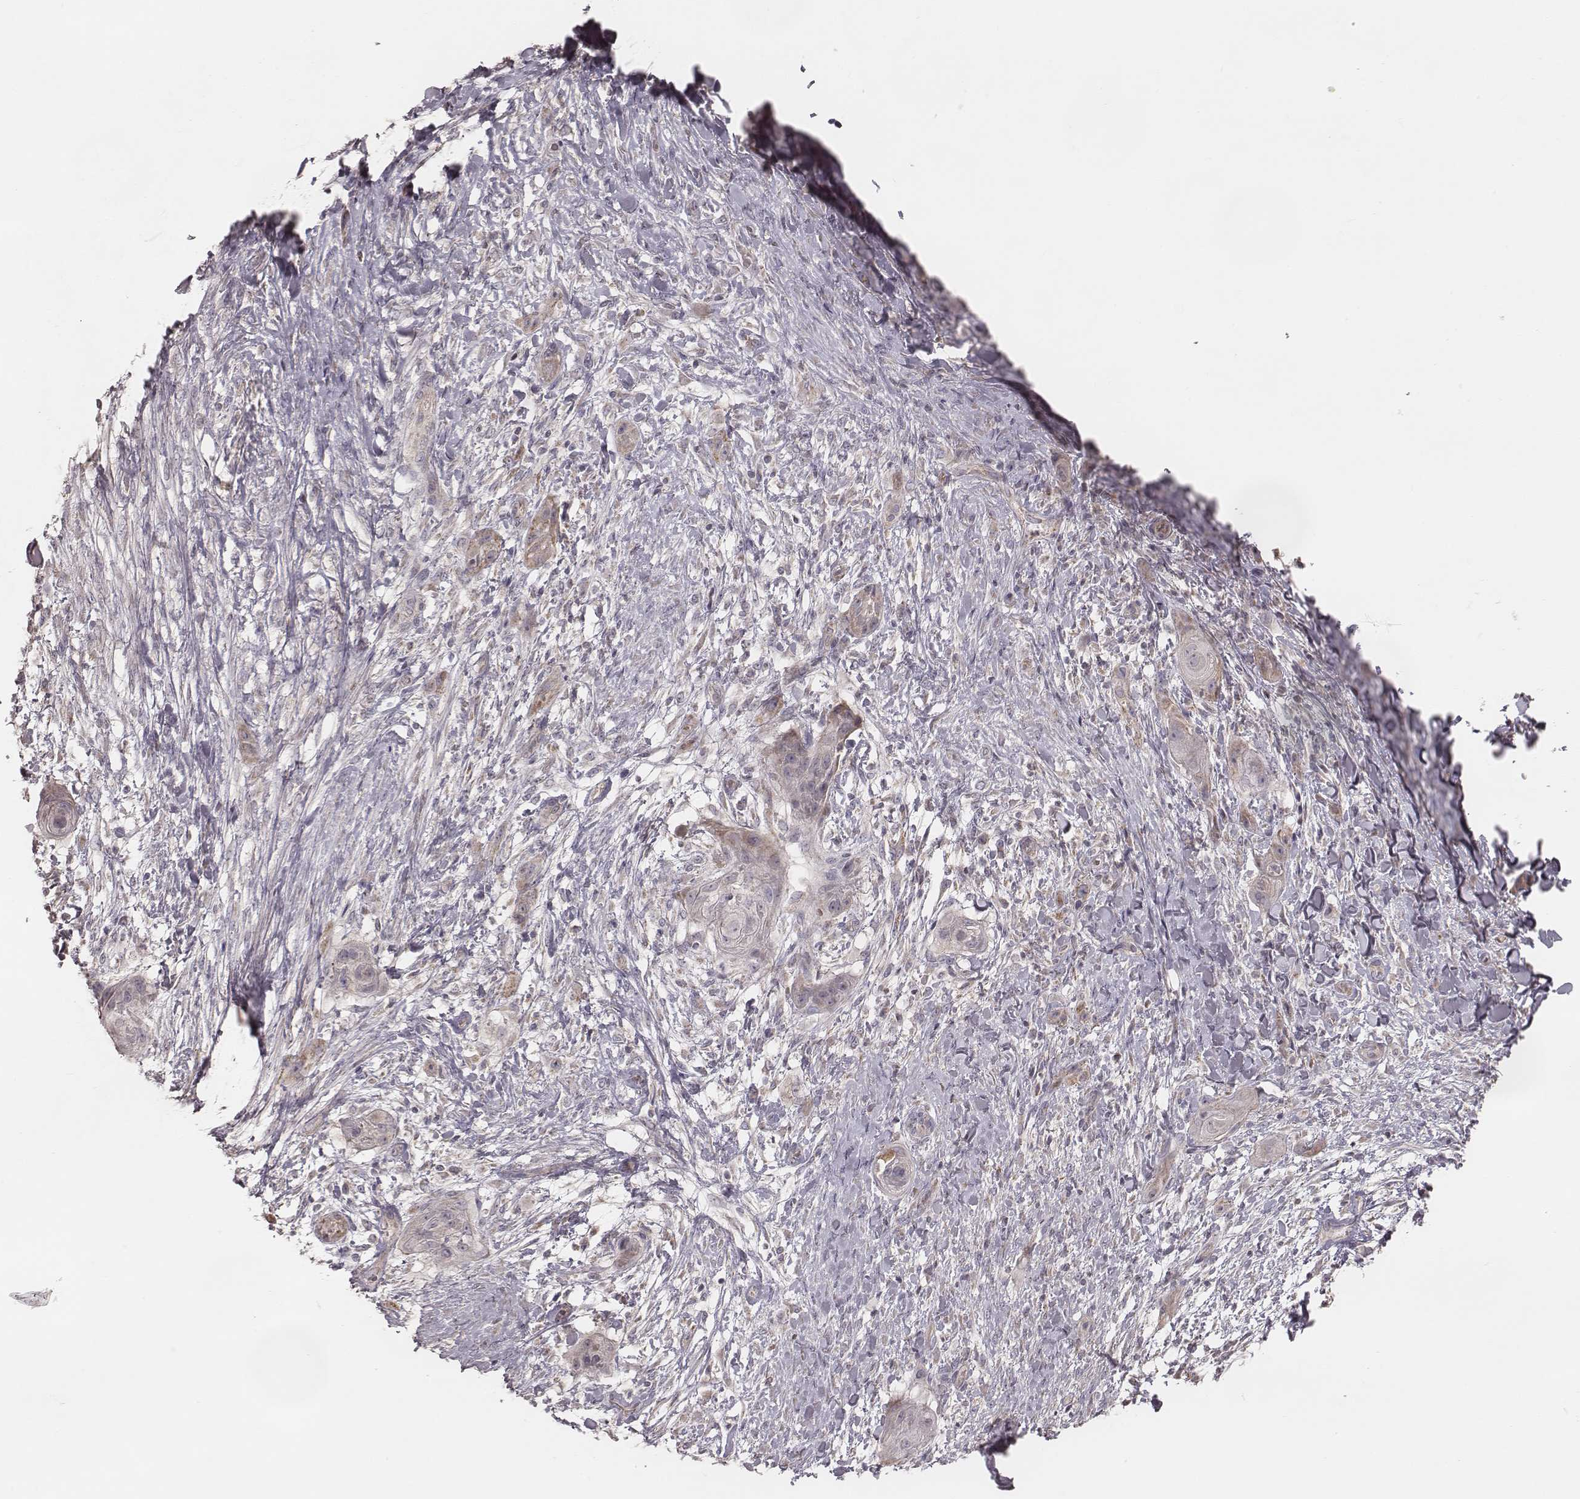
{"staining": {"intensity": "weak", "quantity": "25%-75%", "location": "cytoplasmic/membranous"}, "tissue": "skin cancer", "cell_type": "Tumor cells", "image_type": "cancer", "snomed": [{"axis": "morphology", "description": "Squamous cell carcinoma, NOS"}, {"axis": "topography", "description": "Skin"}], "caption": "Skin cancer (squamous cell carcinoma) was stained to show a protein in brown. There is low levels of weak cytoplasmic/membranous staining in approximately 25%-75% of tumor cells.", "gene": "MRPS27", "patient": {"sex": "male", "age": 62}}